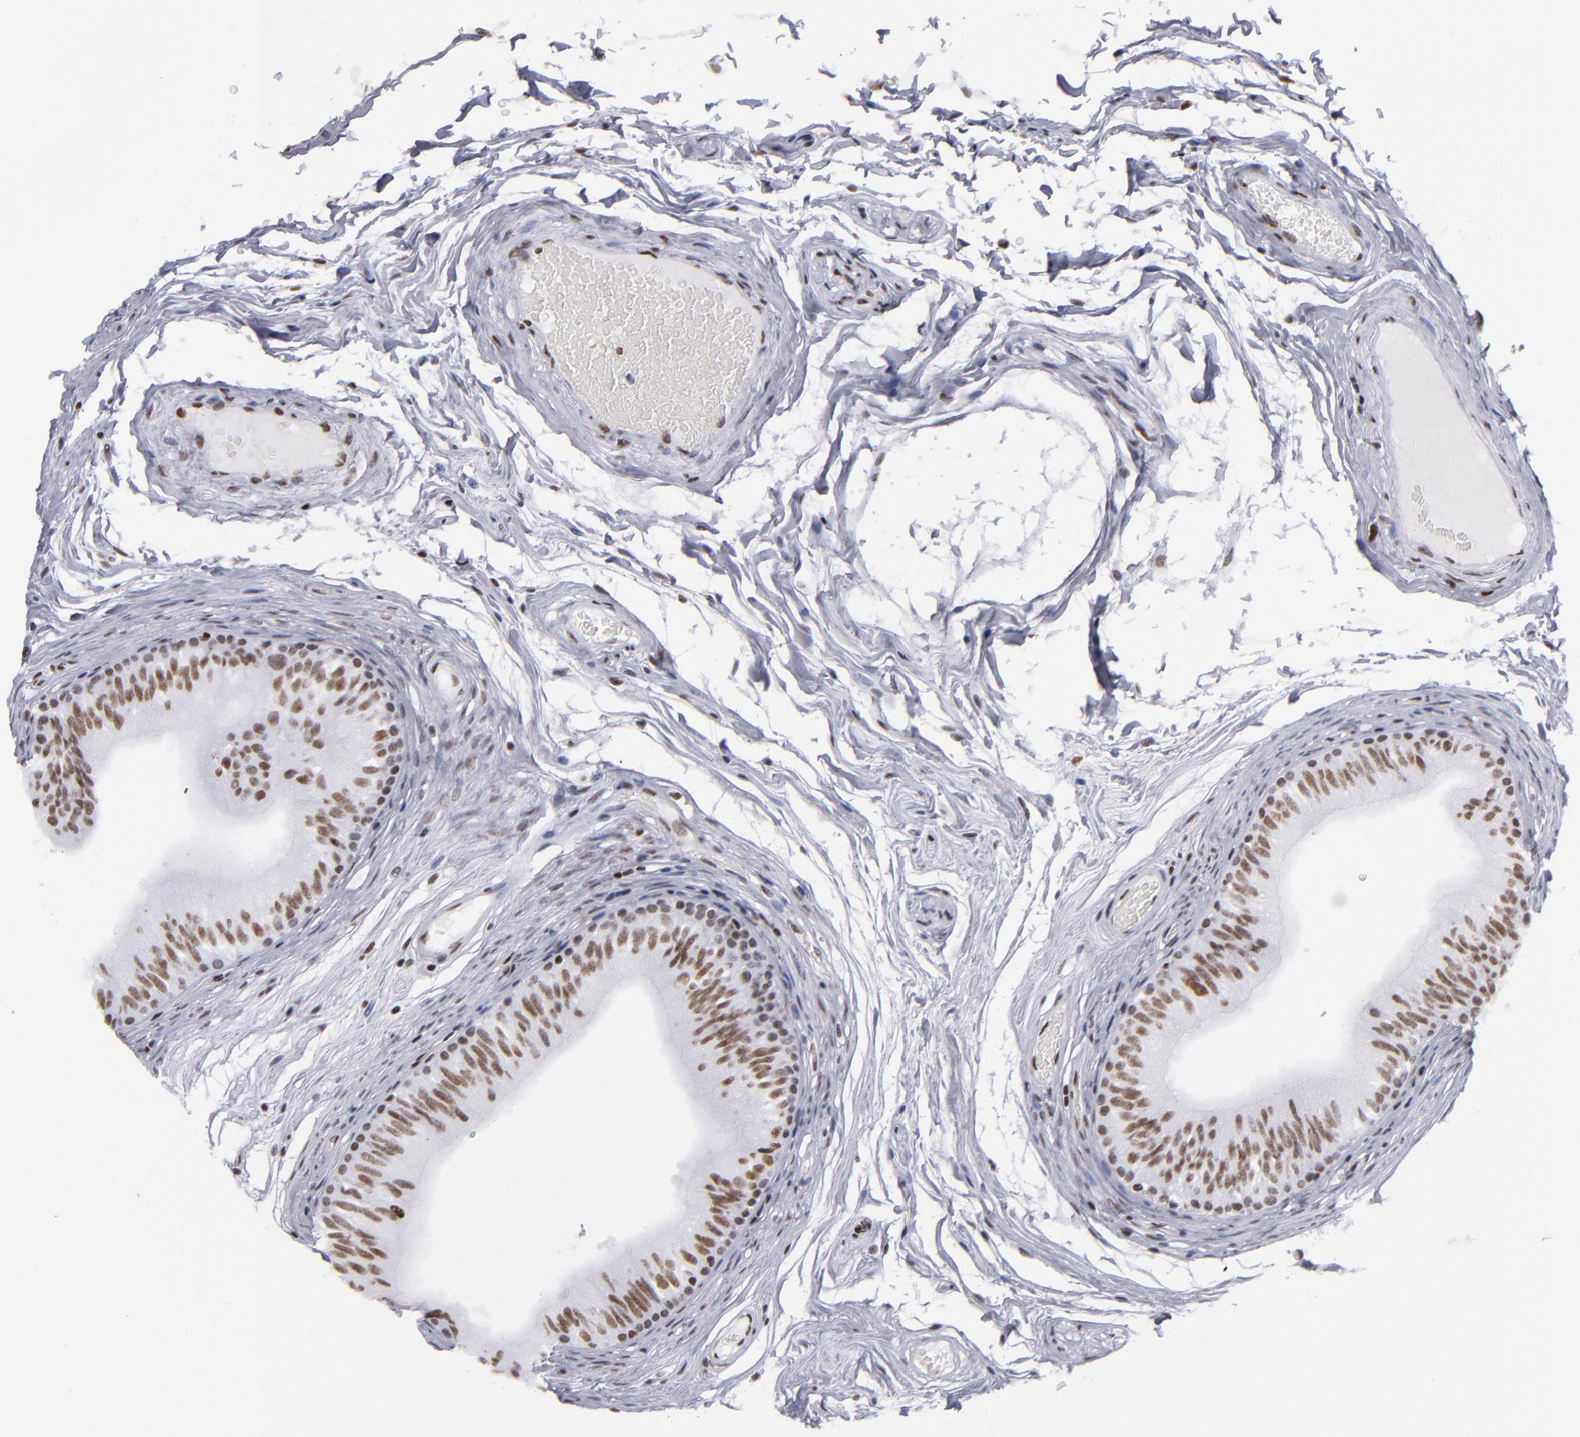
{"staining": {"intensity": "strong", "quantity": ">75%", "location": "nuclear"}, "tissue": "epididymis", "cell_type": "Glandular cells", "image_type": "normal", "snomed": [{"axis": "morphology", "description": "Normal tissue, NOS"}, {"axis": "topography", "description": "Testis"}, {"axis": "topography", "description": "Epididymis"}], "caption": "The immunohistochemical stain labels strong nuclear positivity in glandular cells of benign epididymis. (DAB = brown stain, brightfield microscopy at high magnification).", "gene": "TERF2", "patient": {"sex": "male", "age": 36}}